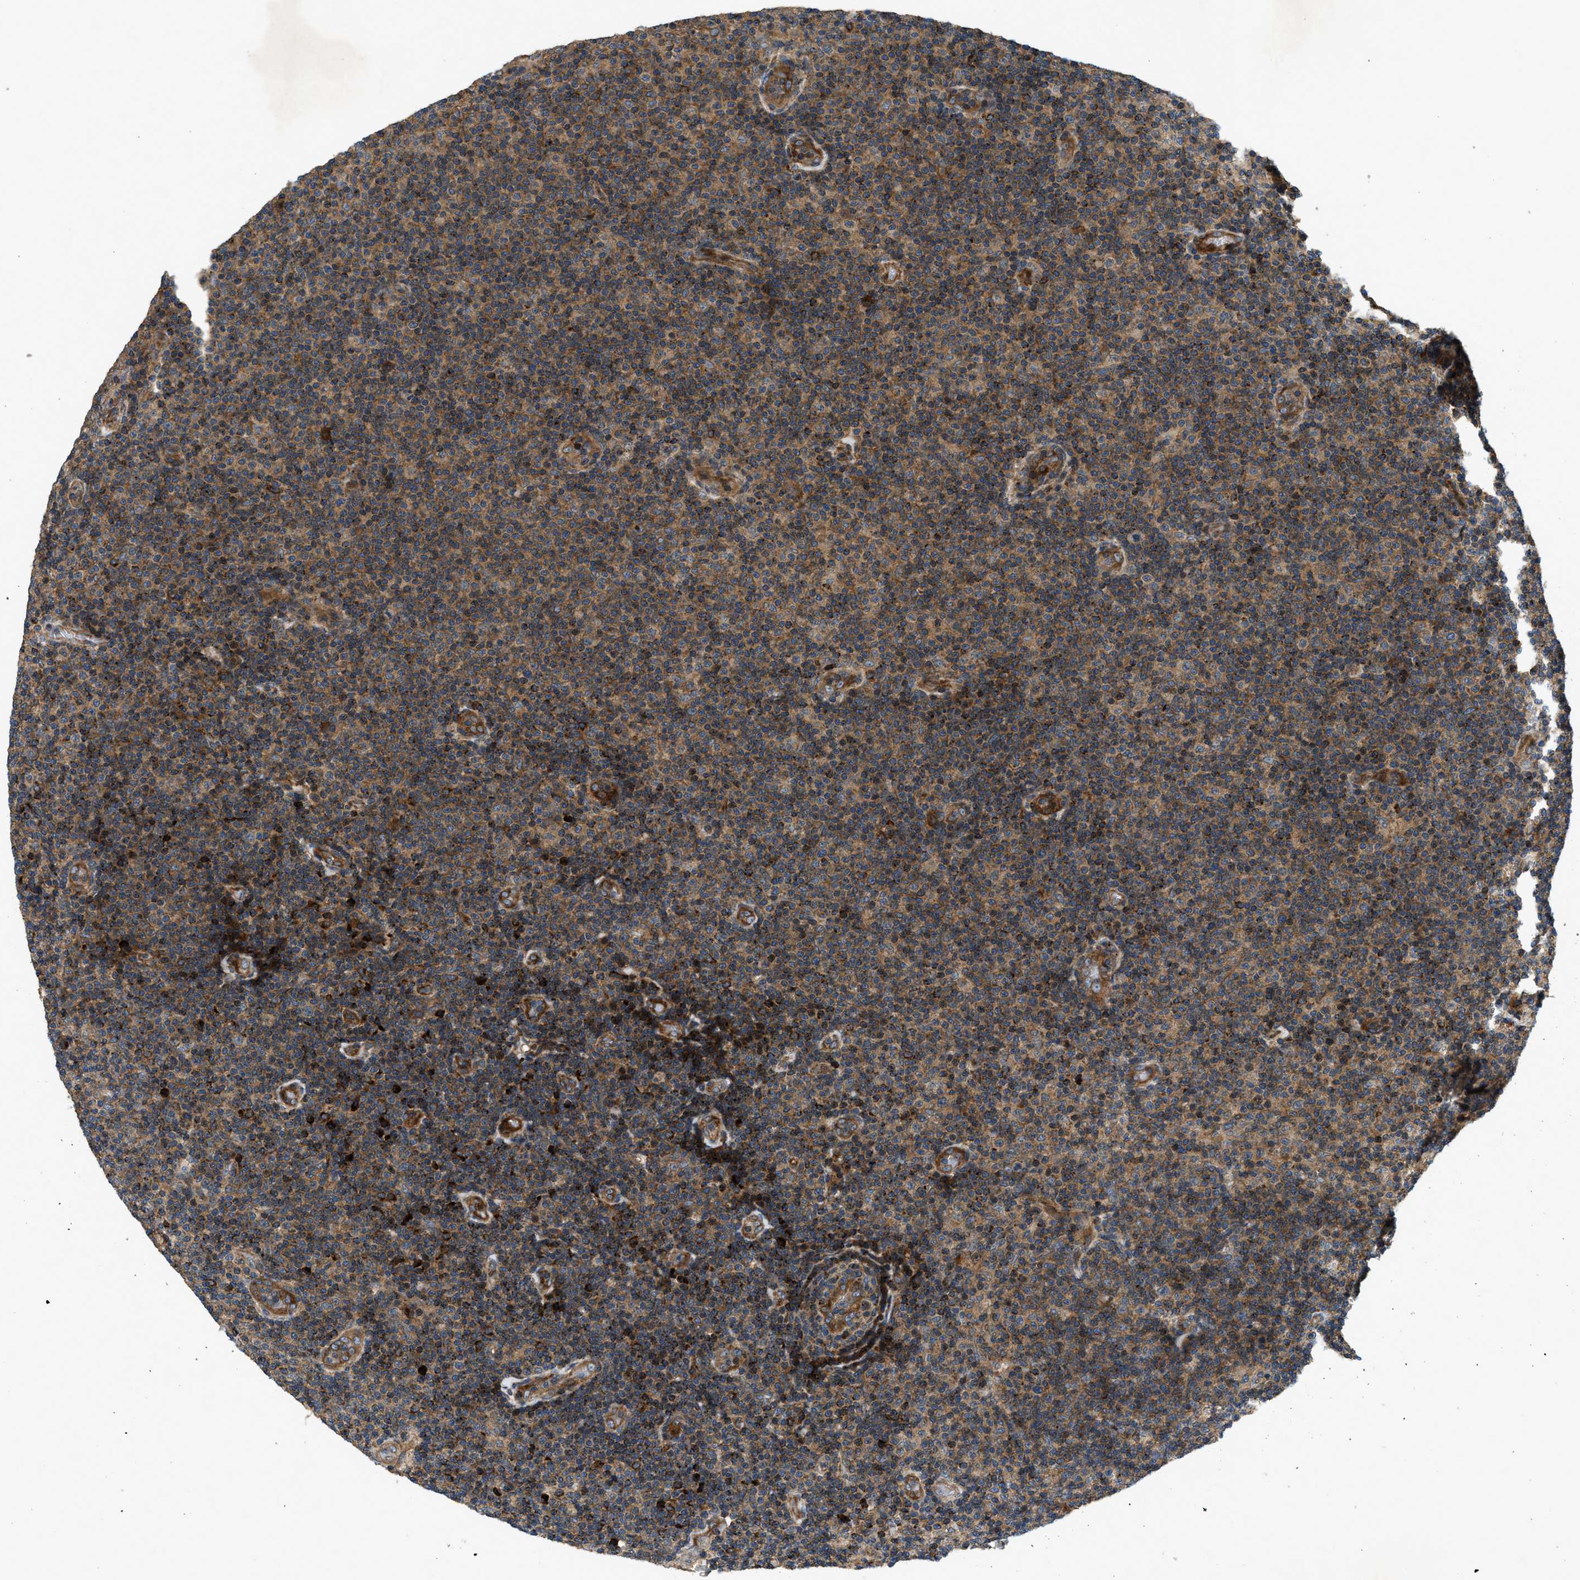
{"staining": {"intensity": "moderate", "quantity": ">75%", "location": "cytoplasmic/membranous"}, "tissue": "lymphoma", "cell_type": "Tumor cells", "image_type": "cancer", "snomed": [{"axis": "morphology", "description": "Malignant lymphoma, non-Hodgkin's type, Low grade"}, {"axis": "topography", "description": "Lymph node"}], "caption": "A medium amount of moderate cytoplasmic/membranous positivity is present in approximately >75% of tumor cells in malignant lymphoma, non-Hodgkin's type (low-grade) tissue. The staining was performed using DAB (3,3'-diaminobenzidine), with brown indicating positive protein expression. Nuclei are stained blue with hematoxylin.", "gene": "CNNM3", "patient": {"sex": "male", "age": 83}}